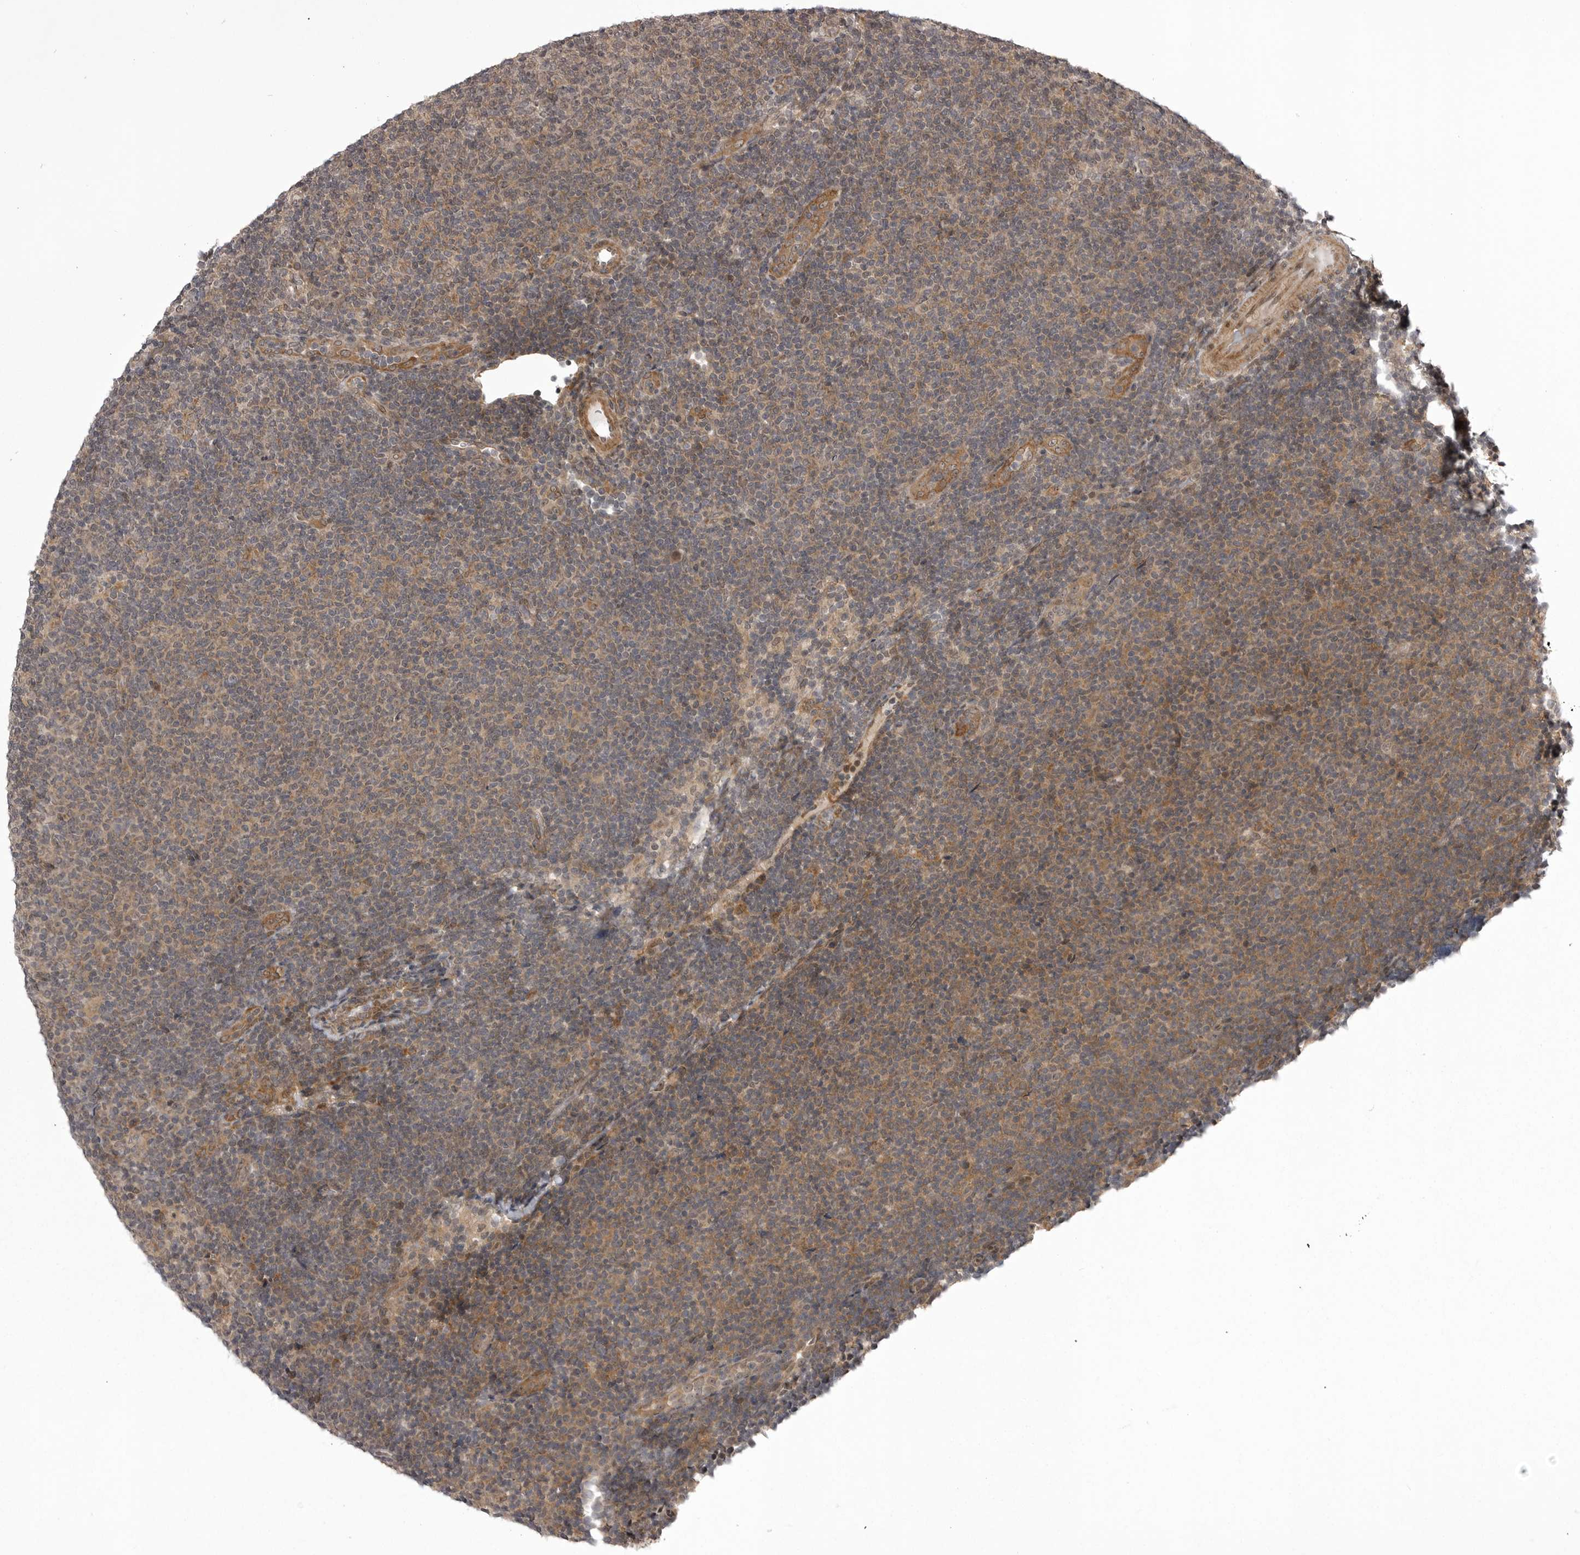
{"staining": {"intensity": "moderate", "quantity": ">75%", "location": "cytoplasmic/membranous"}, "tissue": "lymphoma", "cell_type": "Tumor cells", "image_type": "cancer", "snomed": [{"axis": "morphology", "description": "Malignant lymphoma, non-Hodgkin's type, Low grade"}, {"axis": "topography", "description": "Lymph node"}], "caption": "Immunohistochemical staining of human malignant lymphoma, non-Hodgkin's type (low-grade) displays medium levels of moderate cytoplasmic/membranous protein staining in approximately >75% of tumor cells. (DAB IHC with brightfield microscopy, high magnification).", "gene": "SNX16", "patient": {"sex": "male", "age": 66}}